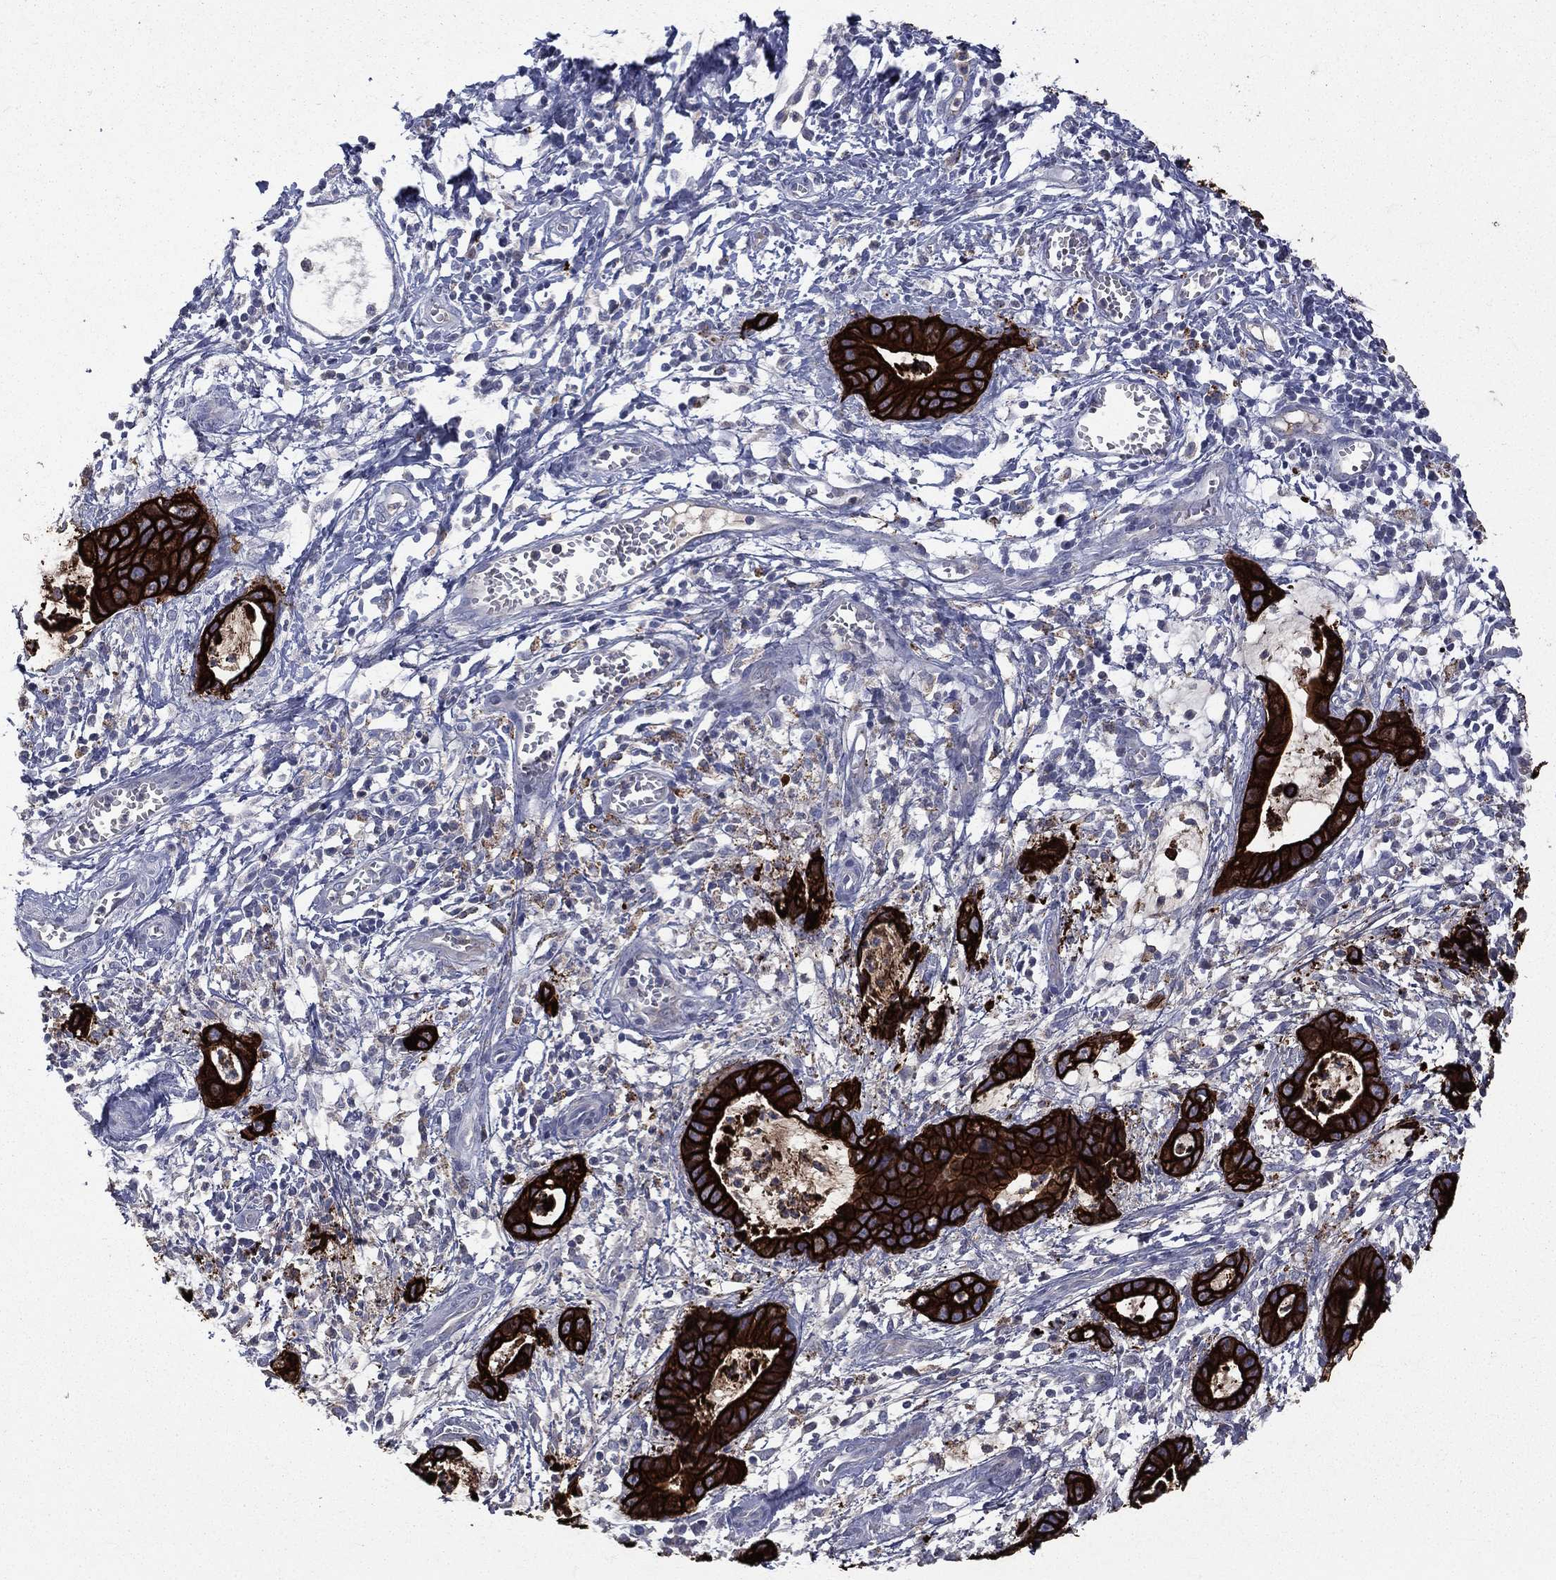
{"staining": {"intensity": "strong", "quantity": ">75%", "location": "cytoplasmic/membranous"}, "tissue": "cervical cancer", "cell_type": "Tumor cells", "image_type": "cancer", "snomed": [{"axis": "morphology", "description": "Adenocarcinoma, NOS"}, {"axis": "topography", "description": "Cervix"}], "caption": "DAB immunohistochemical staining of human adenocarcinoma (cervical) reveals strong cytoplasmic/membranous protein expression in about >75% of tumor cells.", "gene": "KRT7", "patient": {"sex": "female", "age": 44}}